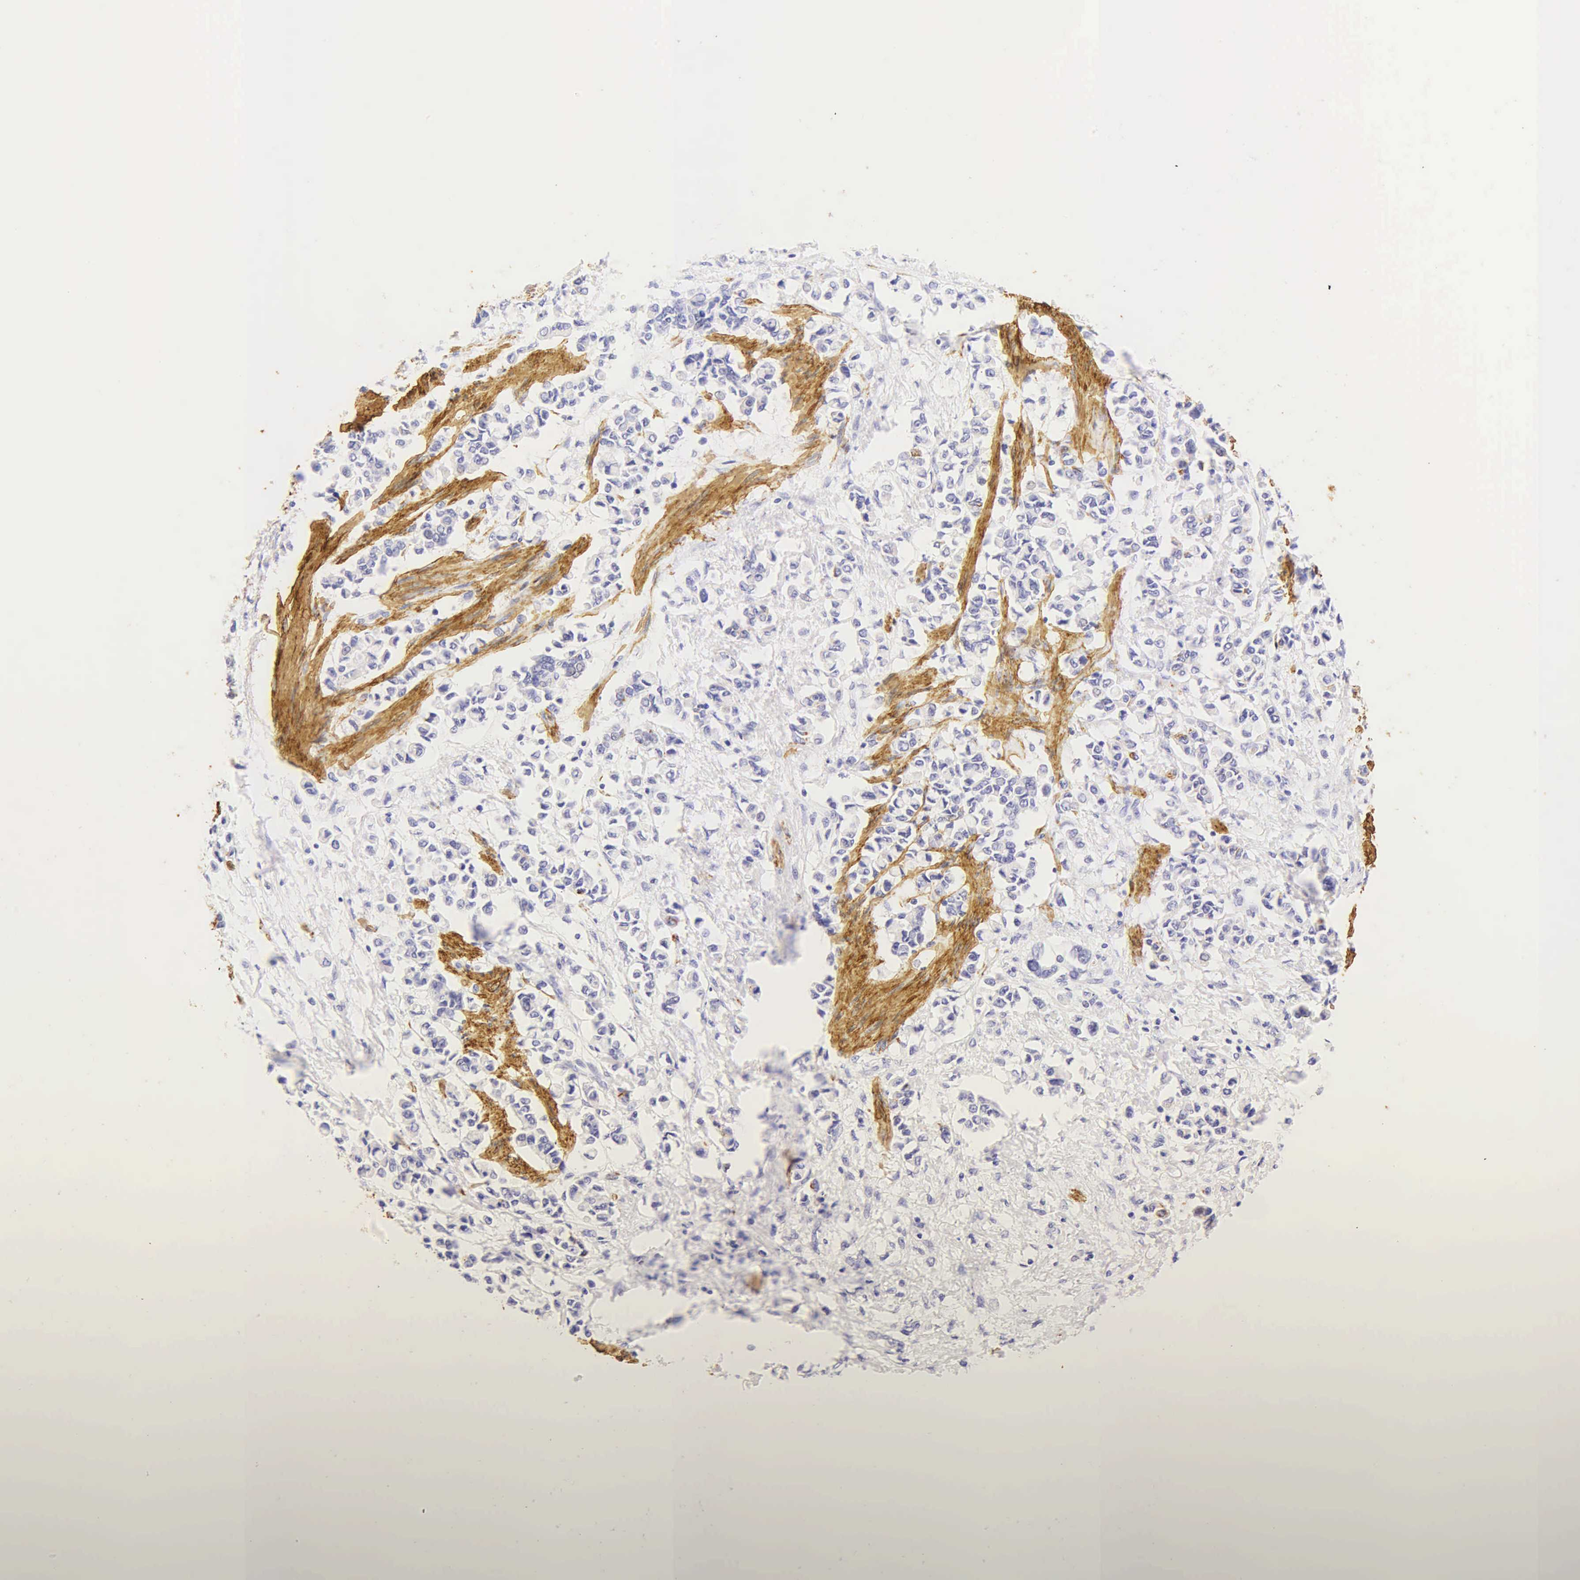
{"staining": {"intensity": "negative", "quantity": "none", "location": "none"}, "tissue": "stomach cancer", "cell_type": "Tumor cells", "image_type": "cancer", "snomed": [{"axis": "morphology", "description": "Adenocarcinoma, NOS"}, {"axis": "topography", "description": "Stomach"}], "caption": "IHC of stomach cancer displays no positivity in tumor cells. The staining is performed using DAB (3,3'-diaminobenzidine) brown chromogen with nuclei counter-stained in using hematoxylin.", "gene": "DES", "patient": {"sex": "male", "age": 78}}